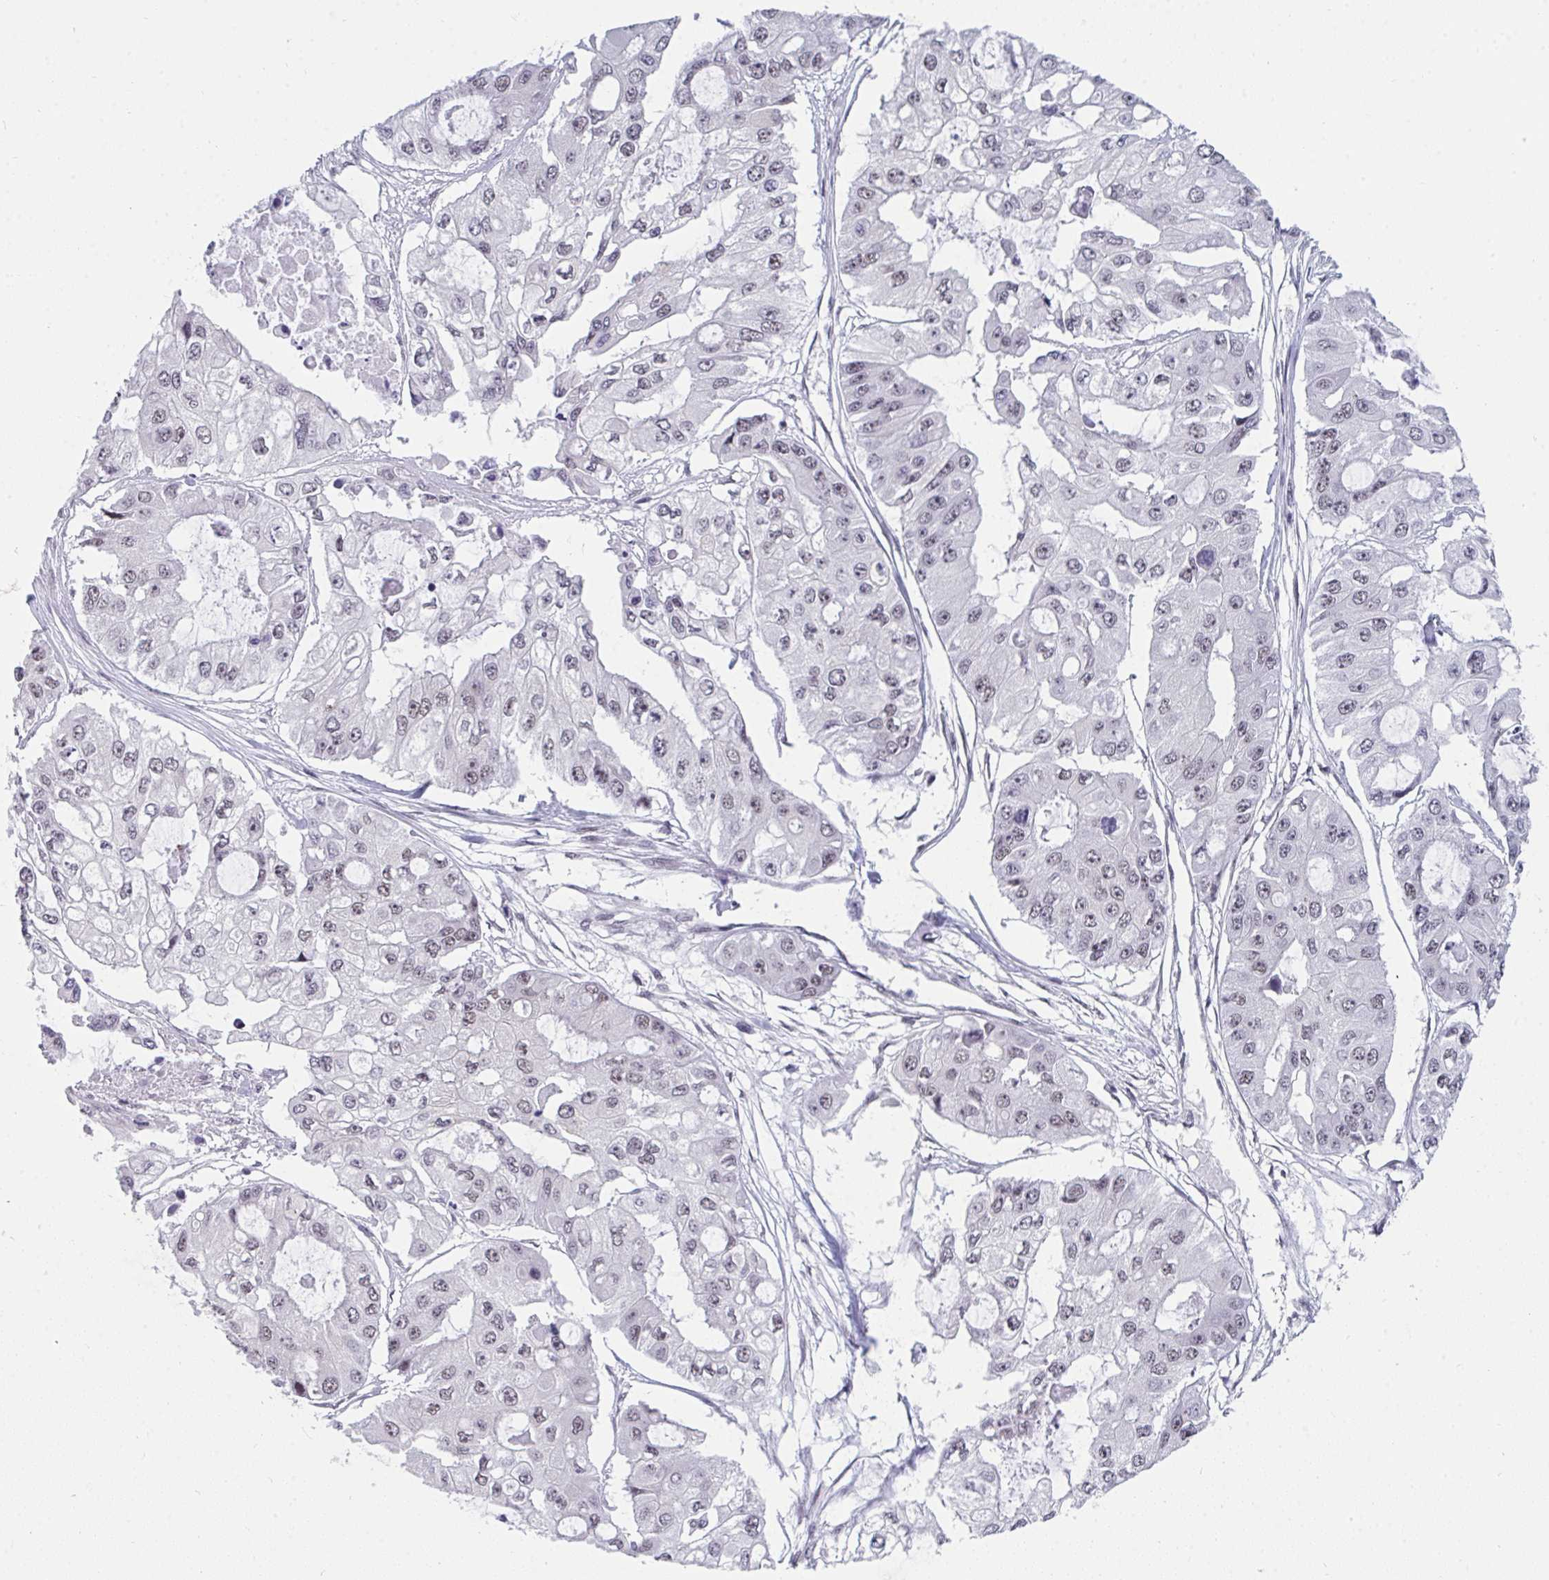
{"staining": {"intensity": "weak", "quantity": "<25%", "location": "nuclear"}, "tissue": "ovarian cancer", "cell_type": "Tumor cells", "image_type": "cancer", "snomed": [{"axis": "morphology", "description": "Cystadenocarcinoma, serous, NOS"}, {"axis": "topography", "description": "Ovary"}], "caption": "This is a histopathology image of IHC staining of ovarian cancer, which shows no staining in tumor cells. (Stains: DAB immunohistochemistry (IHC) with hematoxylin counter stain, Microscopy: brightfield microscopy at high magnification).", "gene": "PRR14", "patient": {"sex": "female", "age": 56}}